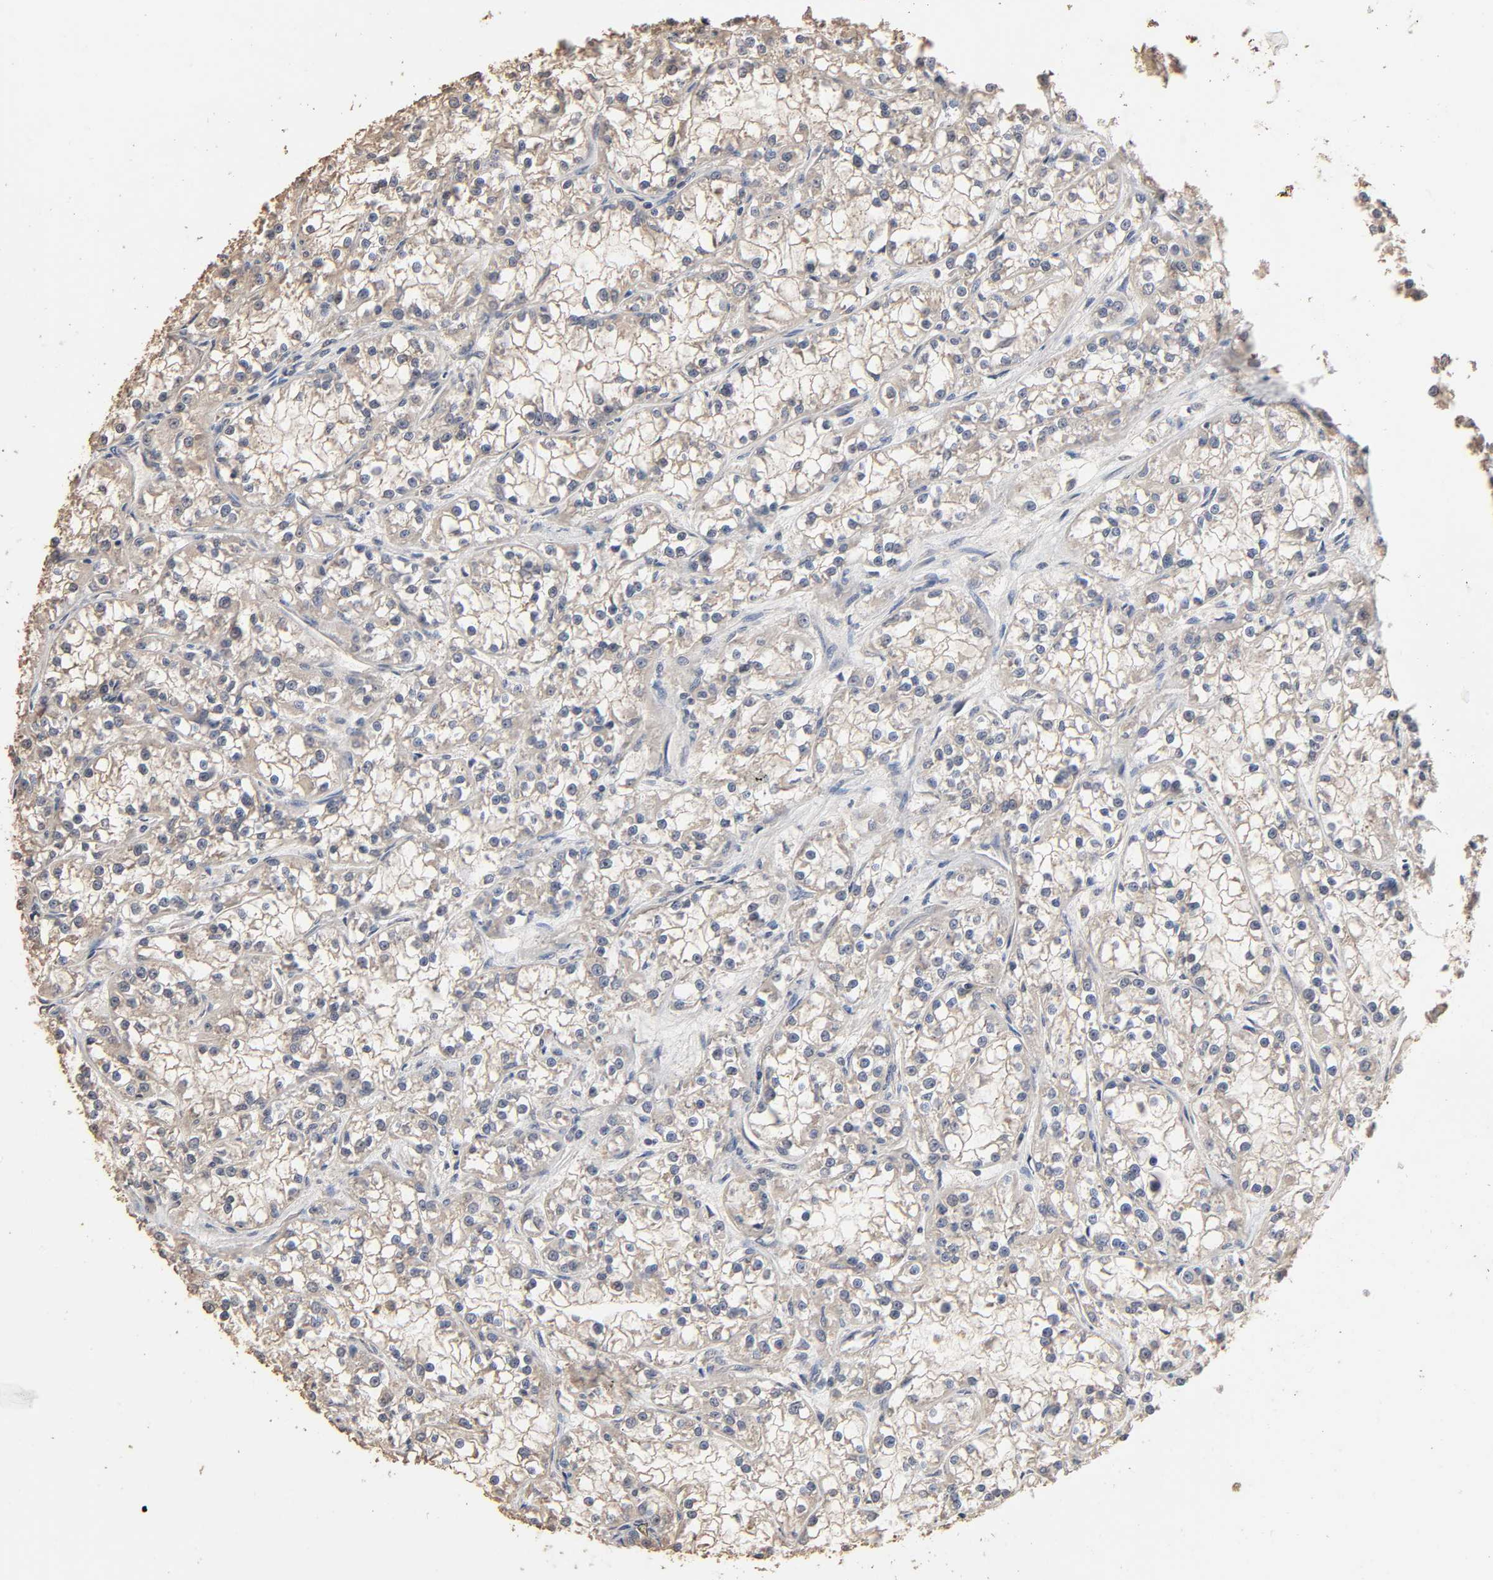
{"staining": {"intensity": "weak", "quantity": "25%-75%", "location": "cytoplasmic/membranous"}, "tissue": "renal cancer", "cell_type": "Tumor cells", "image_type": "cancer", "snomed": [{"axis": "morphology", "description": "Adenocarcinoma, NOS"}, {"axis": "topography", "description": "Kidney"}], "caption": "High-power microscopy captured an immunohistochemistry (IHC) micrograph of renal cancer (adenocarcinoma), revealing weak cytoplasmic/membranous expression in approximately 25%-75% of tumor cells.", "gene": "ARHGEF7", "patient": {"sex": "female", "age": 52}}